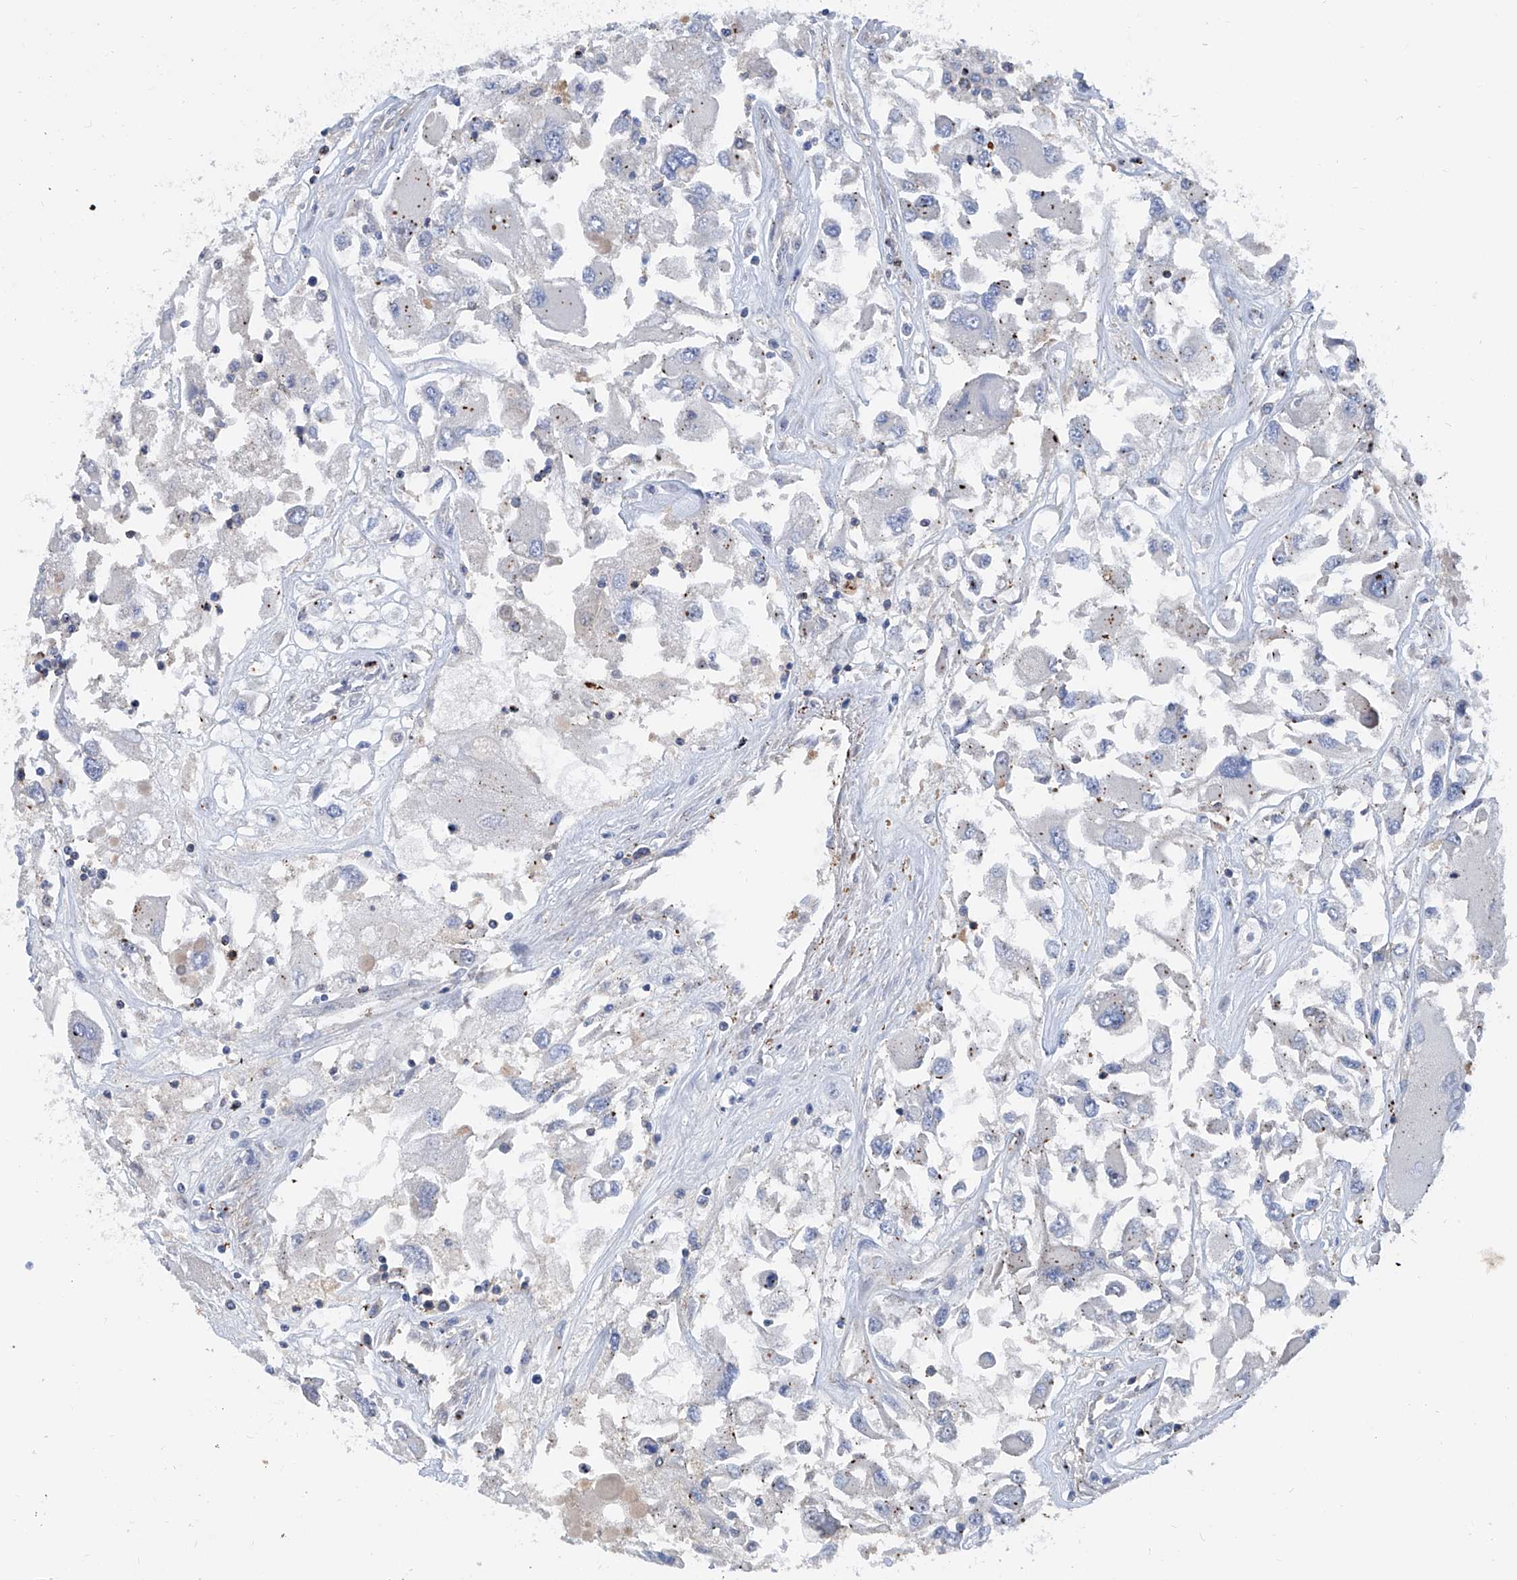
{"staining": {"intensity": "negative", "quantity": "none", "location": "none"}, "tissue": "renal cancer", "cell_type": "Tumor cells", "image_type": "cancer", "snomed": [{"axis": "morphology", "description": "Adenocarcinoma, NOS"}, {"axis": "topography", "description": "Kidney"}], "caption": "High power microscopy micrograph of an immunohistochemistry (IHC) micrograph of renal cancer (adenocarcinoma), revealing no significant positivity in tumor cells.", "gene": "ZNF484", "patient": {"sex": "female", "age": 52}}